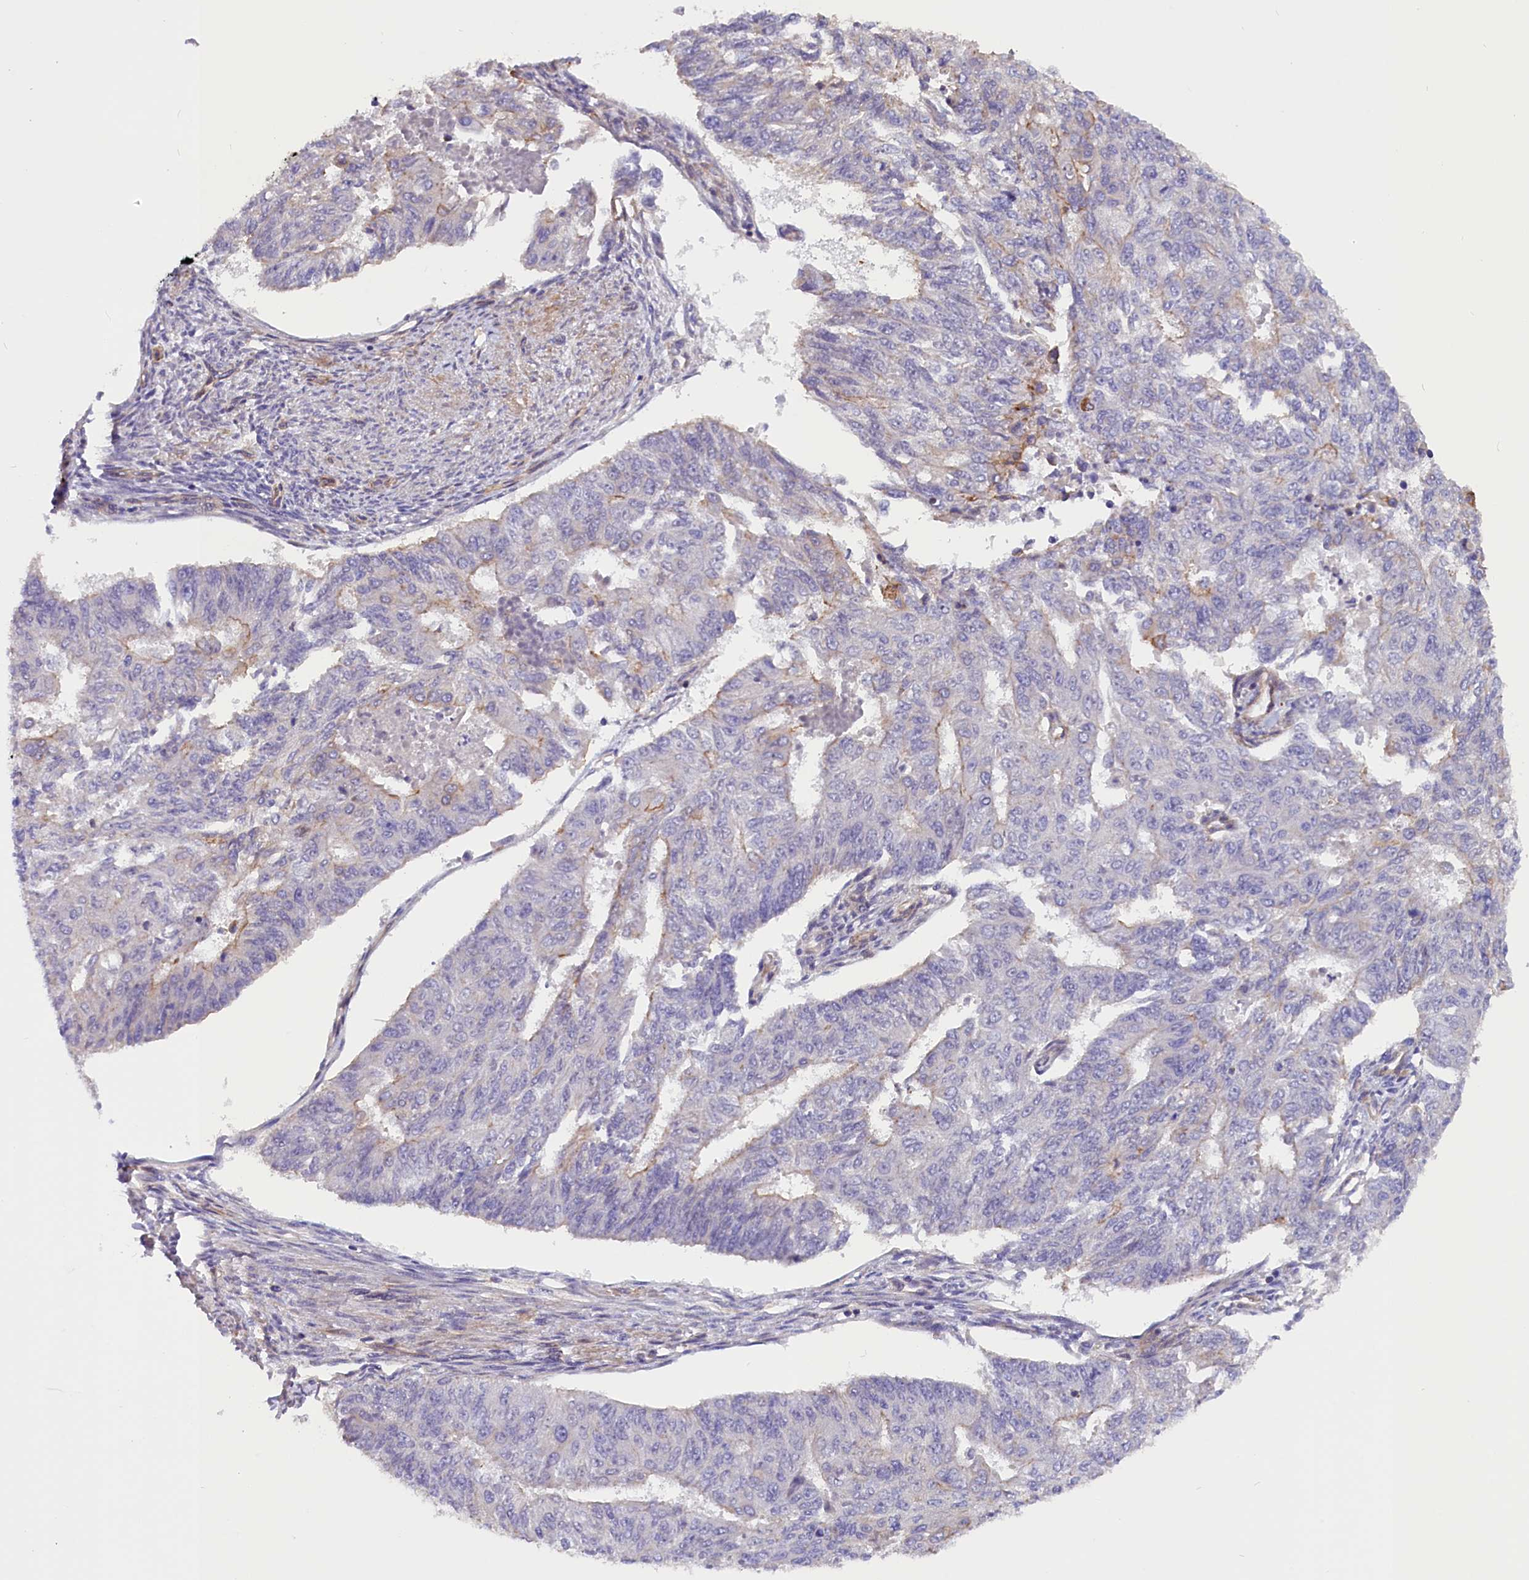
{"staining": {"intensity": "negative", "quantity": "none", "location": "none"}, "tissue": "endometrial cancer", "cell_type": "Tumor cells", "image_type": "cancer", "snomed": [{"axis": "morphology", "description": "Adenocarcinoma, NOS"}, {"axis": "topography", "description": "Endometrium"}], "caption": "Immunohistochemical staining of human endometrial adenocarcinoma displays no significant expression in tumor cells.", "gene": "MED20", "patient": {"sex": "female", "age": 32}}